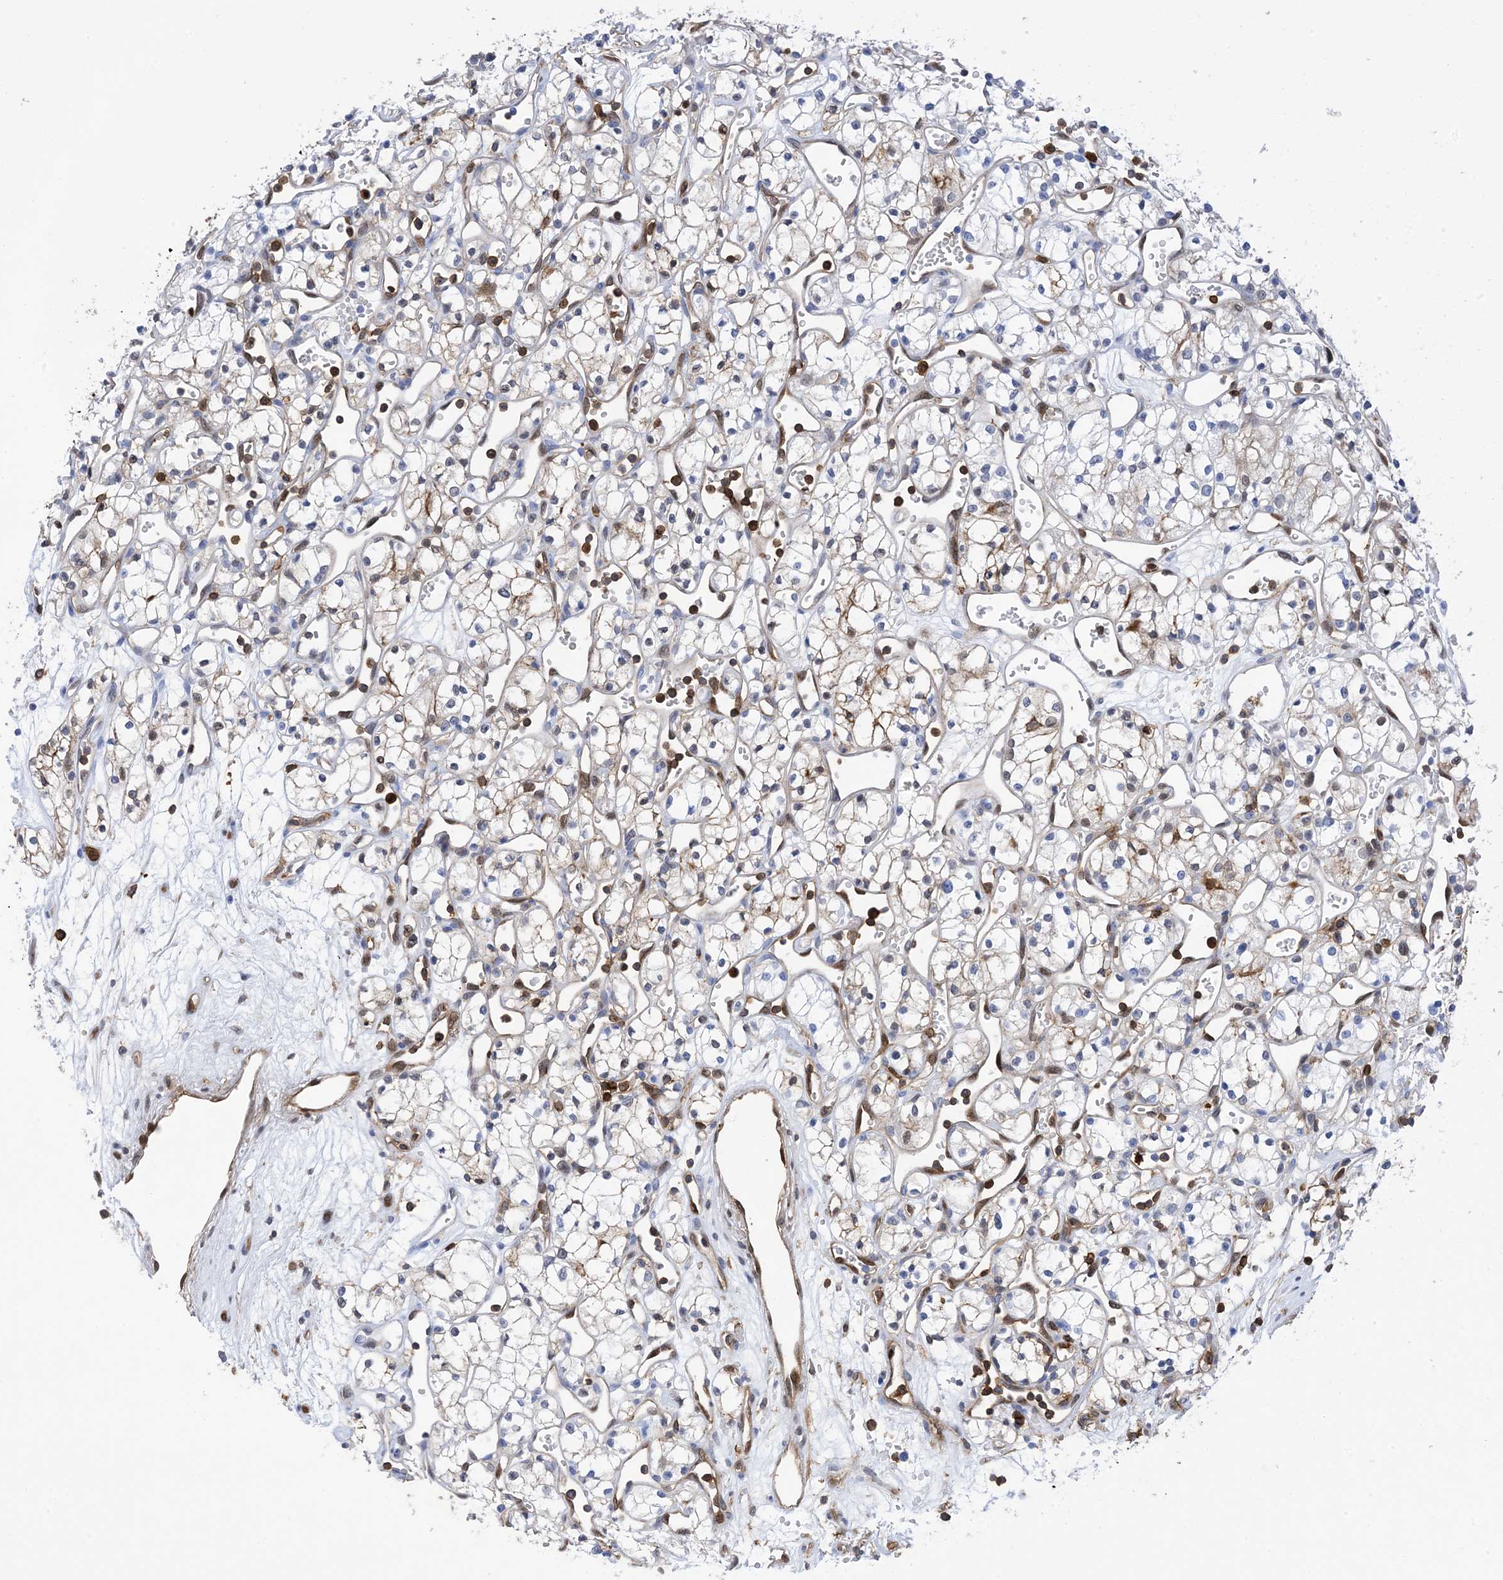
{"staining": {"intensity": "moderate", "quantity": "25%-75%", "location": "cytoplasmic/membranous"}, "tissue": "renal cancer", "cell_type": "Tumor cells", "image_type": "cancer", "snomed": [{"axis": "morphology", "description": "Adenocarcinoma, NOS"}, {"axis": "topography", "description": "Kidney"}], "caption": "A micrograph of renal adenocarcinoma stained for a protein reveals moderate cytoplasmic/membranous brown staining in tumor cells.", "gene": "ANXA1", "patient": {"sex": "male", "age": 59}}